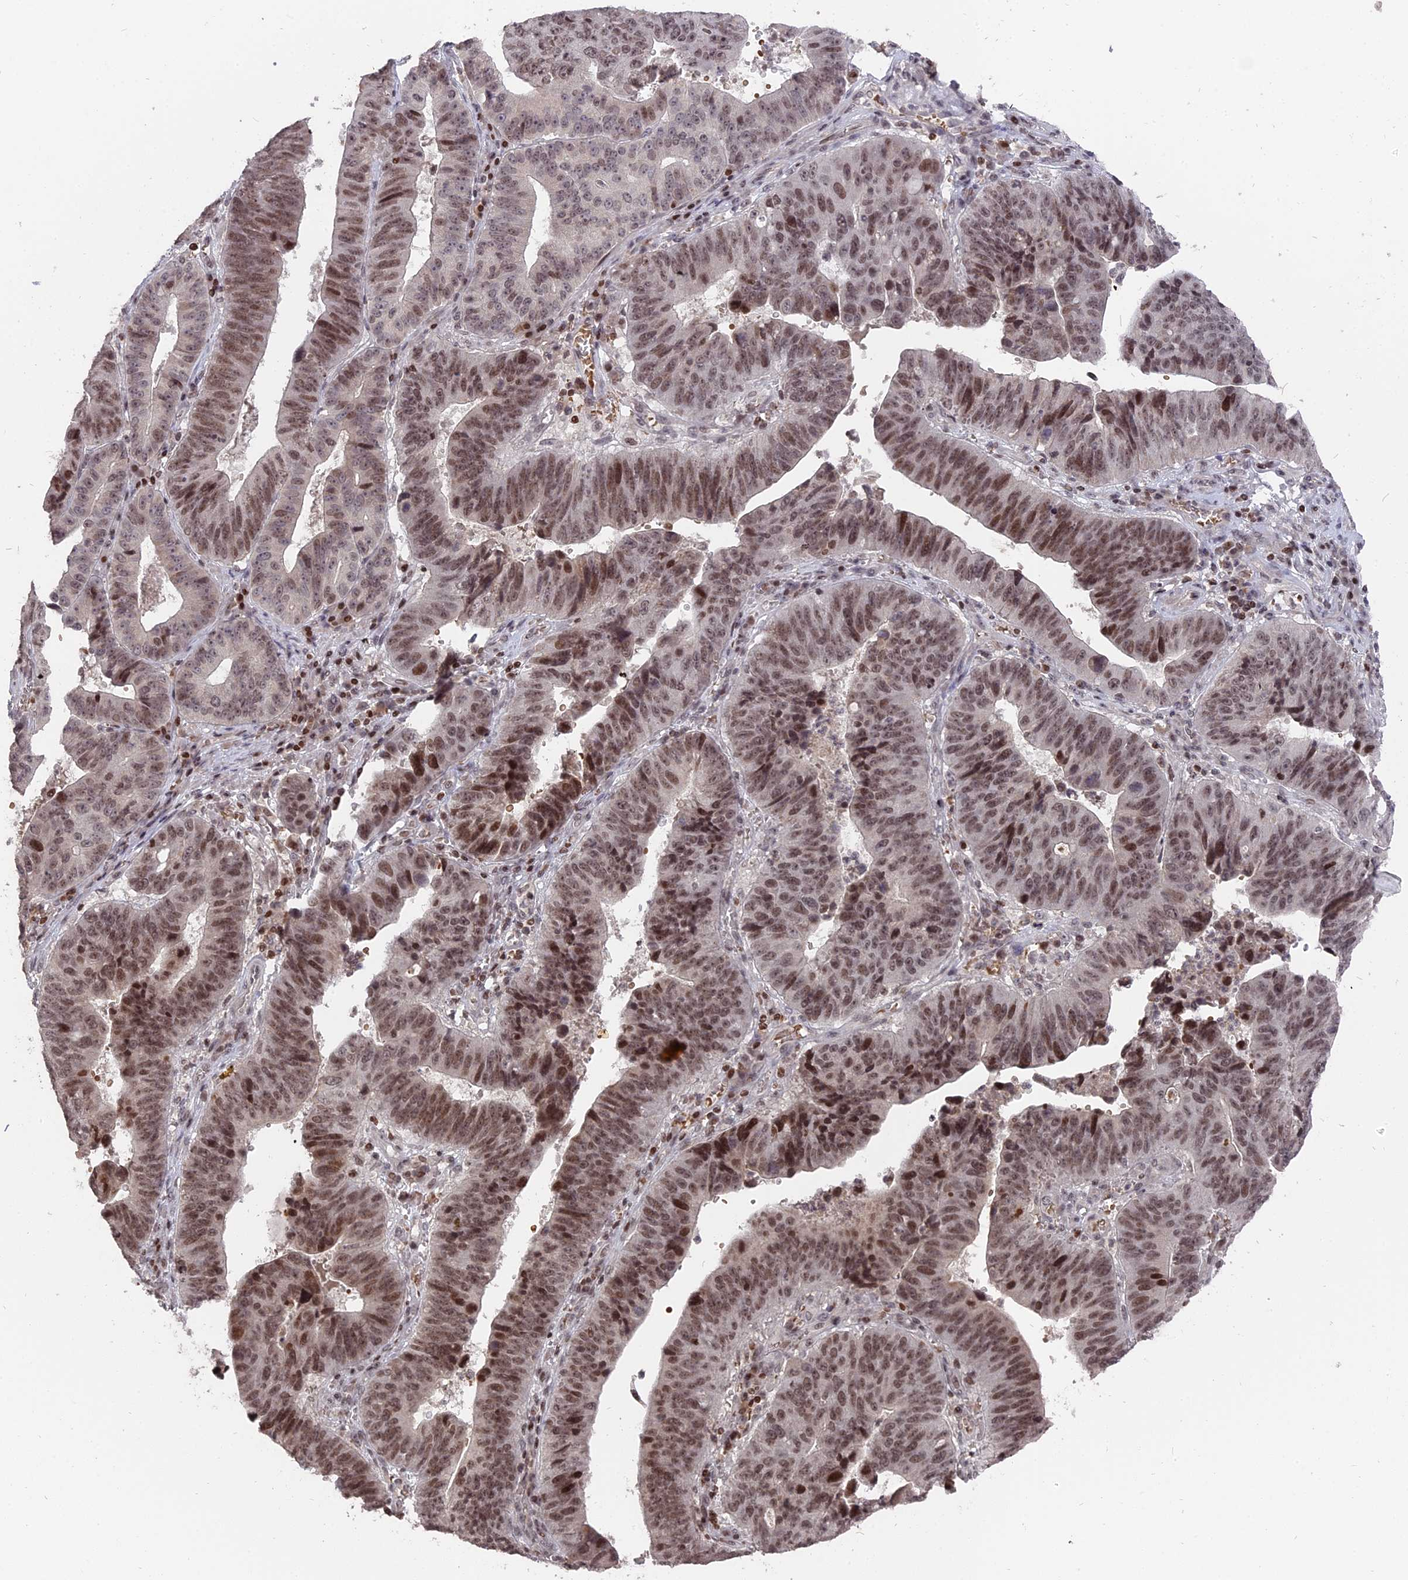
{"staining": {"intensity": "moderate", "quantity": ">75%", "location": "nuclear"}, "tissue": "stomach cancer", "cell_type": "Tumor cells", "image_type": "cancer", "snomed": [{"axis": "morphology", "description": "Adenocarcinoma, NOS"}, {"axis": "topography", "description": "Stomach"}], "caption": "Human stomach cancer (adenocarcinoma) stained with a protein marker exhibits moderate staining in tumor cells.", "gene": "NR1H3", "patient": {"sex": "male", "age": 59}}